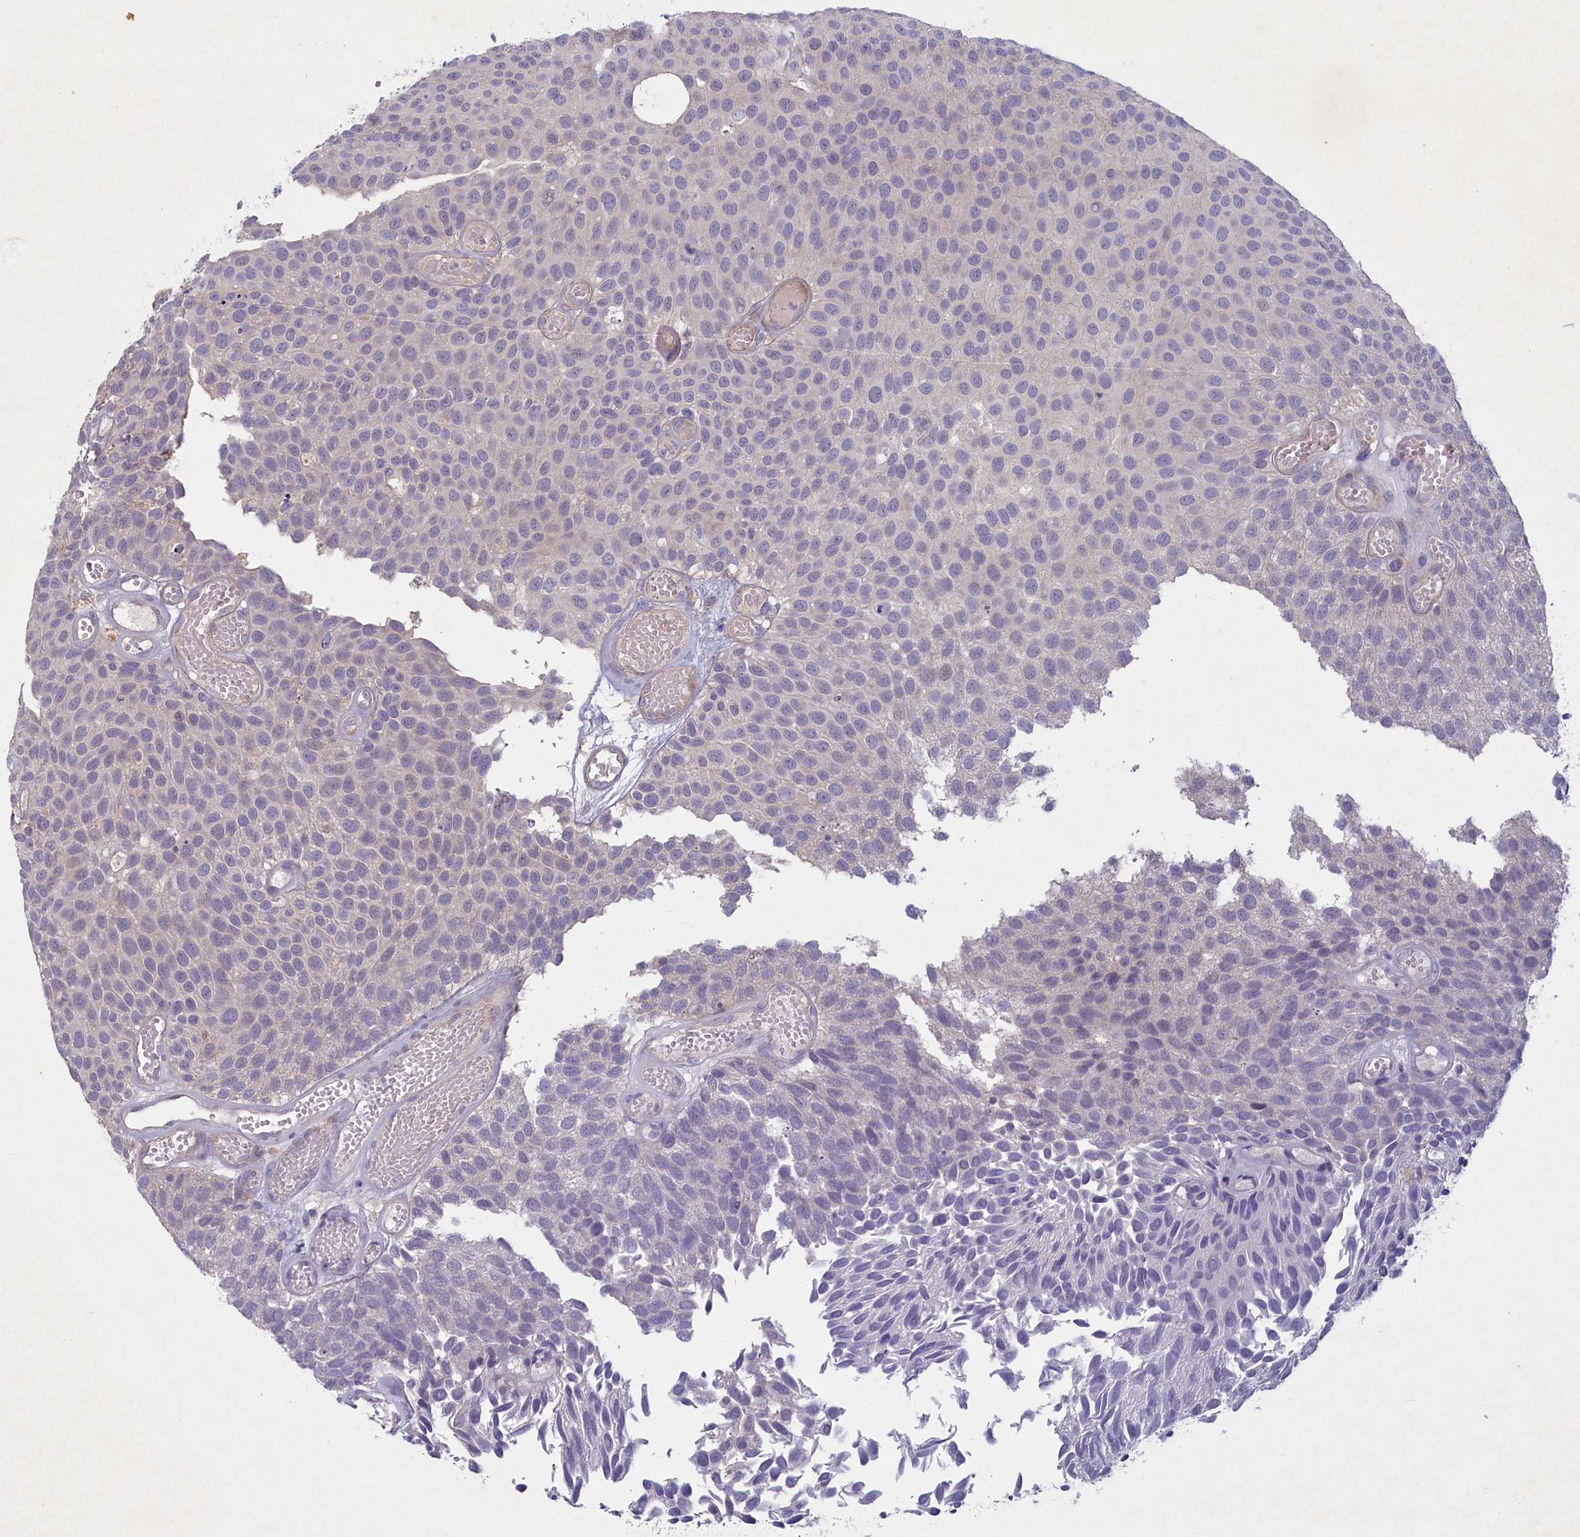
{"staining": {"intensity": "negative", "quantity": "none", "location": "none"}, "tissue": "urothelial cancer", "cell_type": "Tumor cells", "image_type": "cancer", "snomed": [{"axis": "morphology", "description": "Urothelial carcinoma, Low grade"}, {"axis": "topography", "description": "Urinary bladder"}], "caption": "There is no significant staining in tumor cells of low-grade urothelial carcinoma.", "gene": "PLEKHG6", "patient": {"sex": "male", "age": 89}}